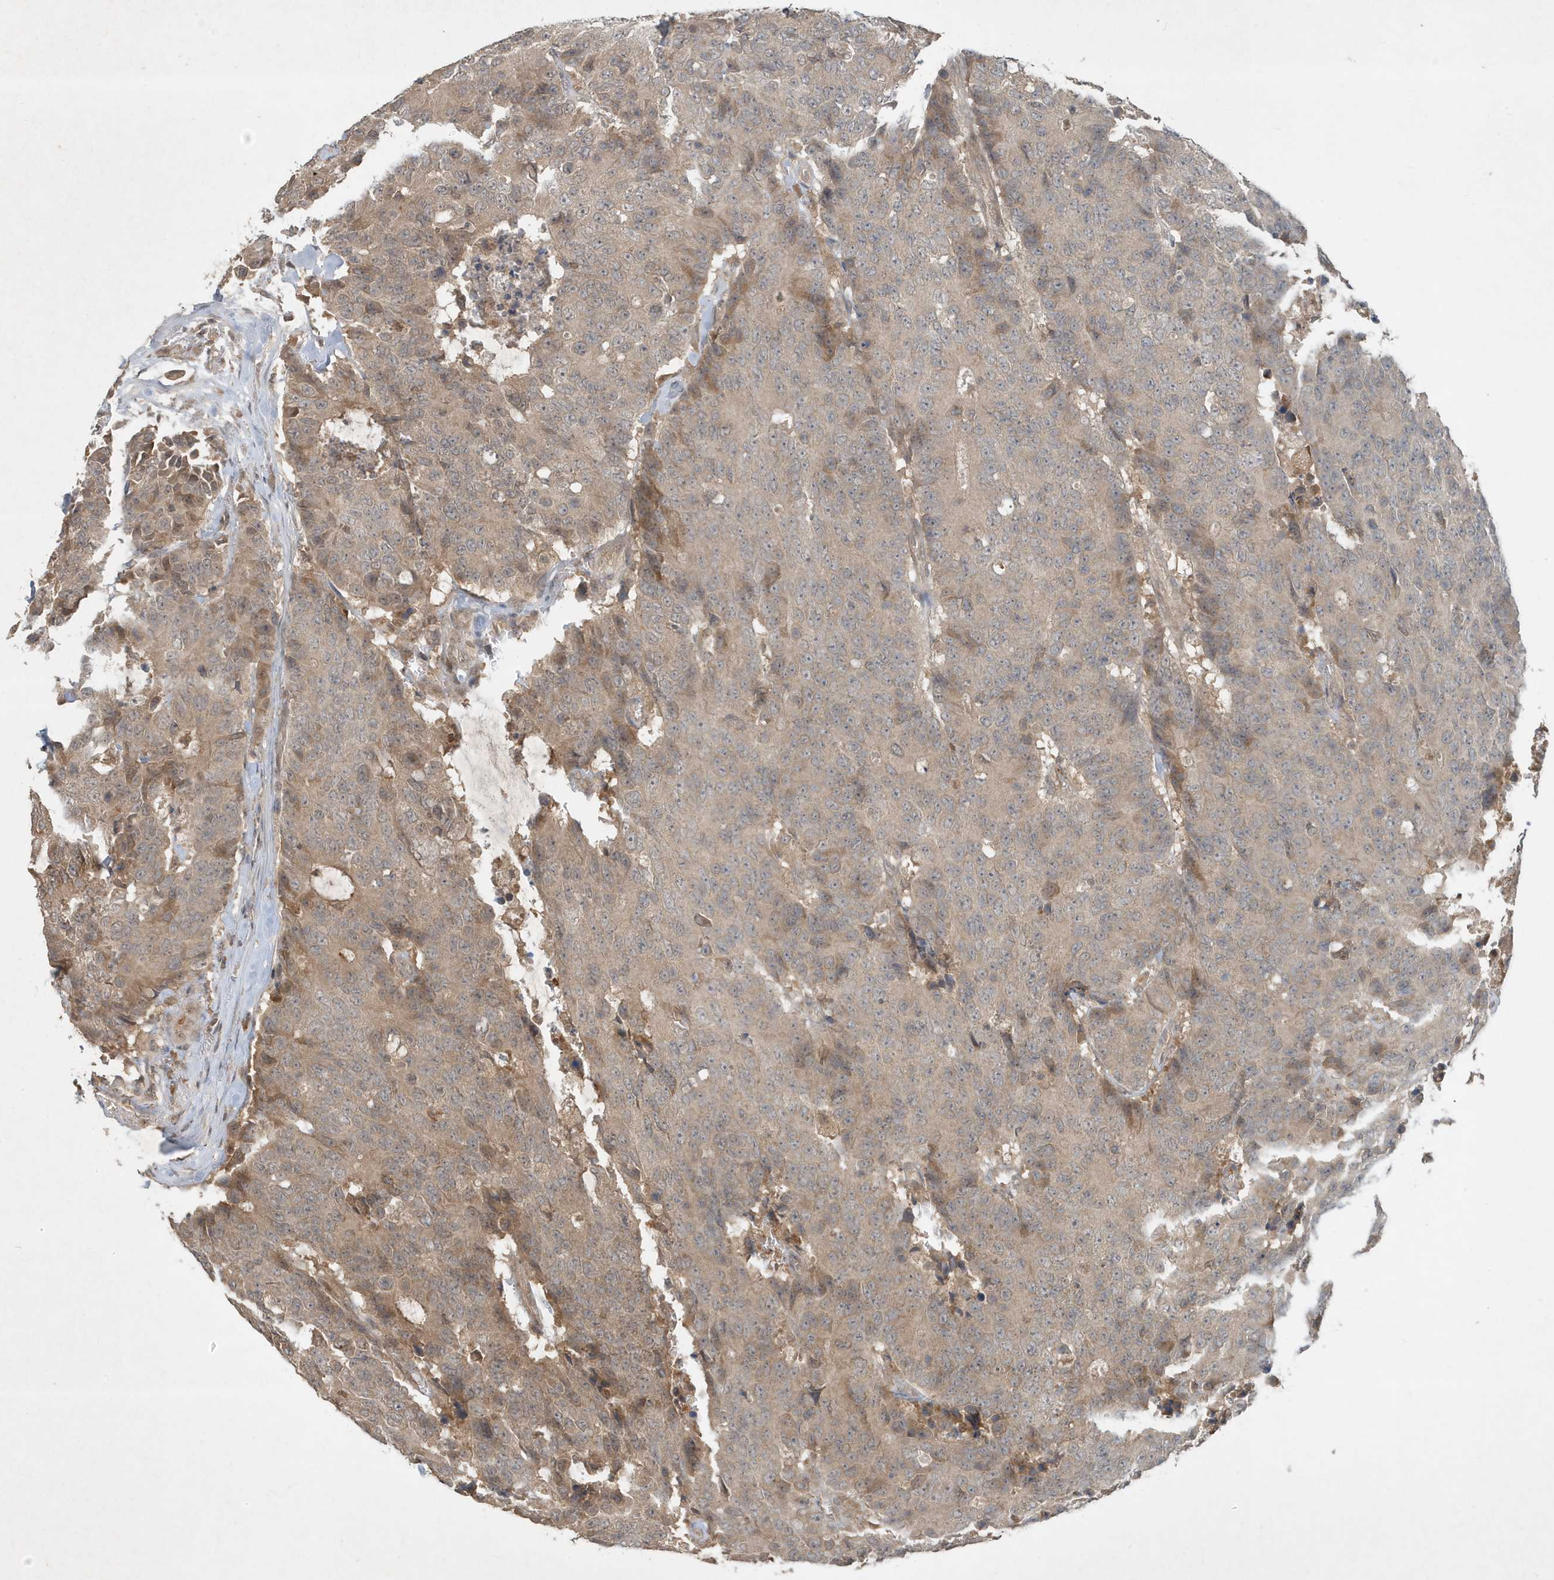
{"staining": {"intensity": "weak", "quantity": ">75%", "location": "cytoplasmic/membranous"}, "tissue": "colorectal cancer", "cell_type": "Tumor cells", "image_type": "cancer", "snomed": [{"axis": "morphology", "description": "Adenocarcinoma, NOS"}, {"axis": "topography", "description": "Colon"}], "caption": "The immunohistochemical stain labels weak cytoplasmic/membranous expression in tumor cells of colorectal cancer (adenocarcinoma) tissue.", "gene": "ABCB9", "patient": {"sex": "female", "age": 86}}